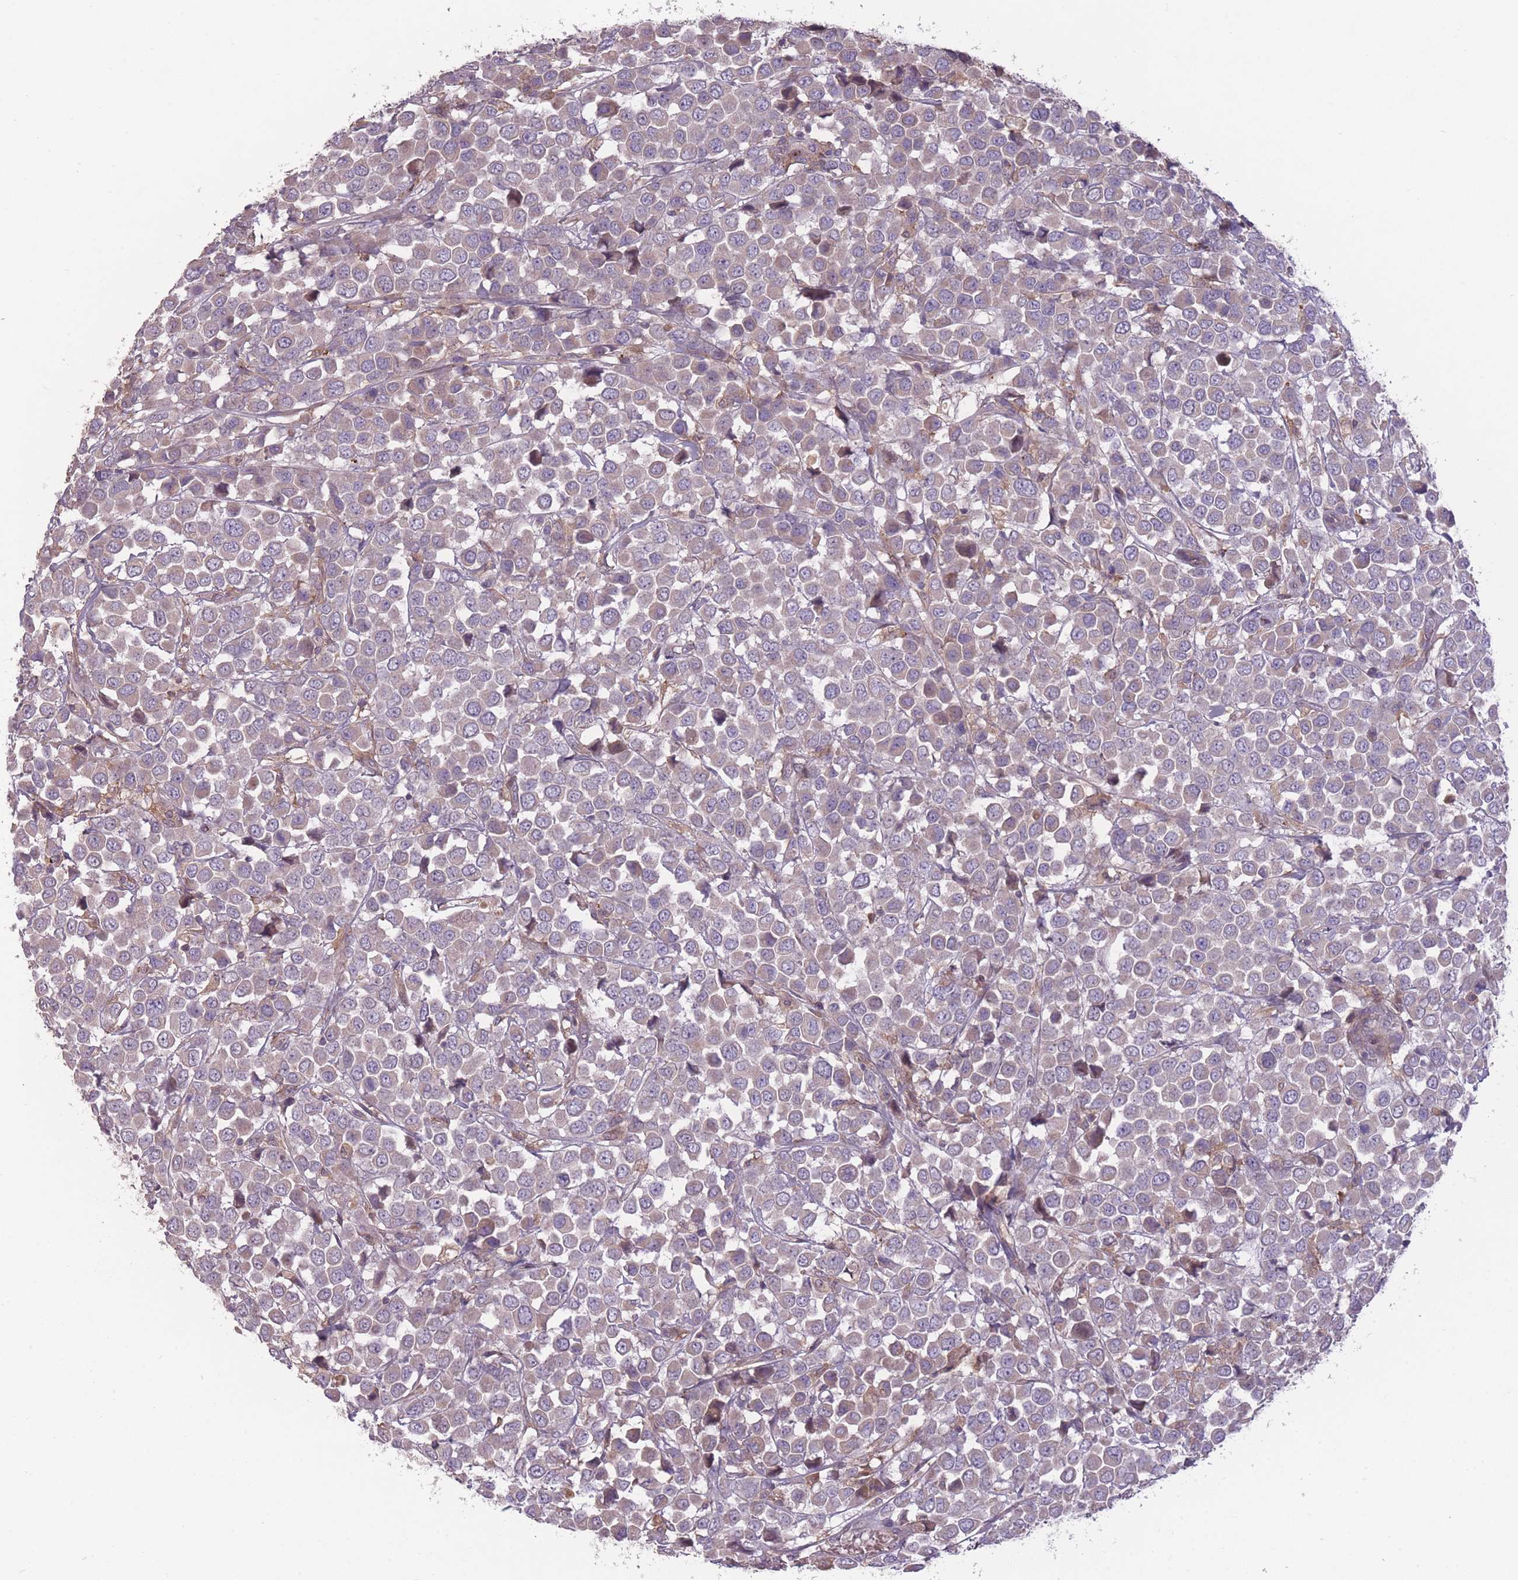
{"staining": {"intensity": "negative", "quantity": "none", "location": "none"}, "tissue": "breast cancer", "cell_type": "Tumor cells", "image_type": "cancer", "snomed": [{"axis": "morphology", "description": "Duct carcinoma"}, {"axis": "topography", "description": "Breast"}], "caption": "This is a histopathology image of IHC staining of breast cancer, which shows no positivity in tumor cells. (Stains: DAB (3,3'-diaminobenzidine) immunohistochemistry with hematoxylin counter stain, Microscopy: brightfield microscopy at high magnification).", "gene": "OR2V2", "patient": {"sex": "female", "age": 61}}